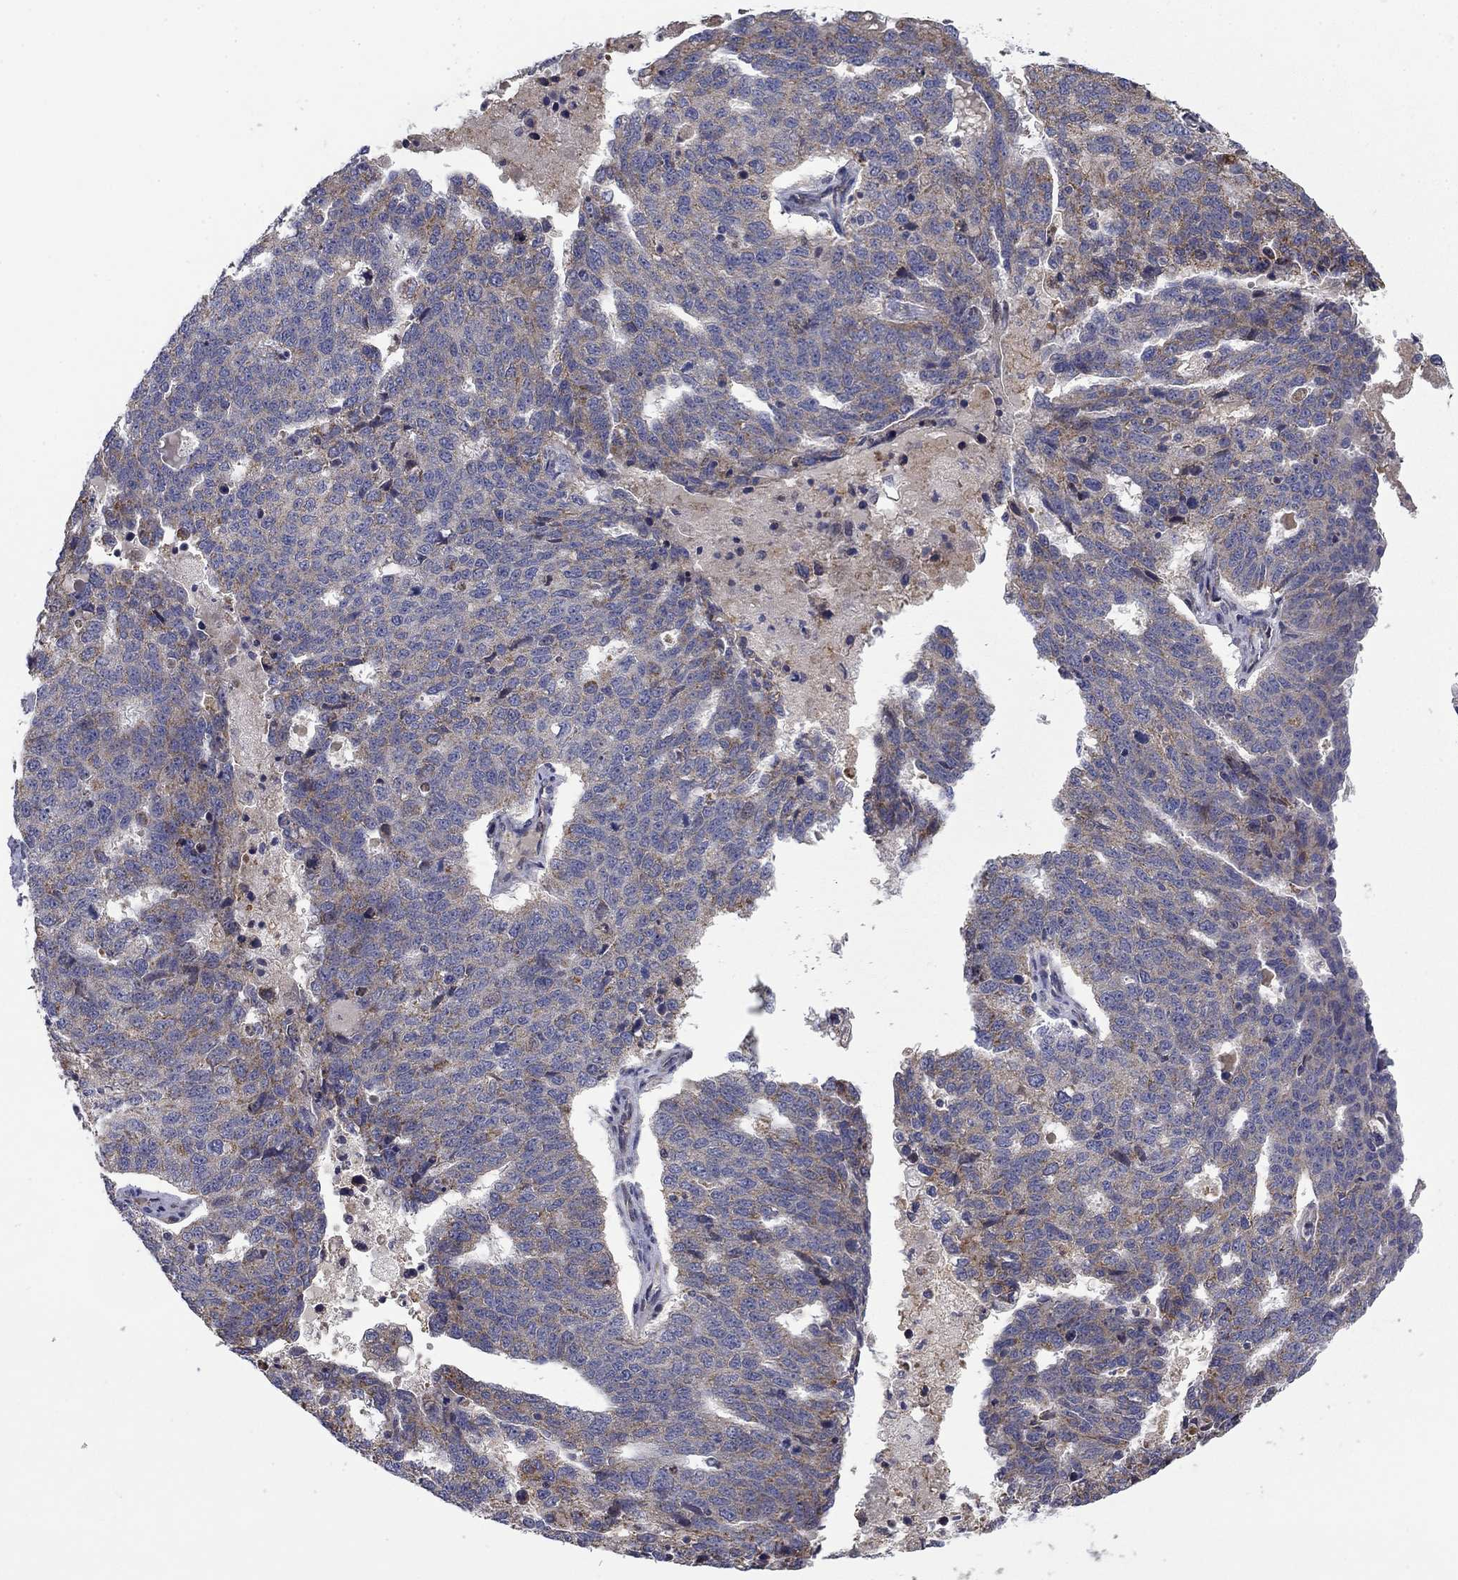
{"staining": {"intensity": "weak", "quantity": "25%-75%", "location": "cytoplasmic/membranous"}, "tissue": "ovarian cancer", "cell_type": "Tumor cells", "image_type": "cancer", "snomed": [{"axis": "morphology", "description": "Cystadenocarcinoma, serous, NOS"}, {"axis": "topography", "description": "Ovary"}], "caption": "A high-resolution micrograph shows immunohistochemistry (IHC) staining of ovarian cancer, which displays weak cytoplasmic/membranous positivity in approximately 25%-75% of tumor cells. Using DAB (3,3'-diaminobenzidine) (brown) and hematoxylin (blue) stains, captured at high magnification using brightfield microscopy.", "gene": "MMAA", "patient": {"sex": "female", "age": 71}}